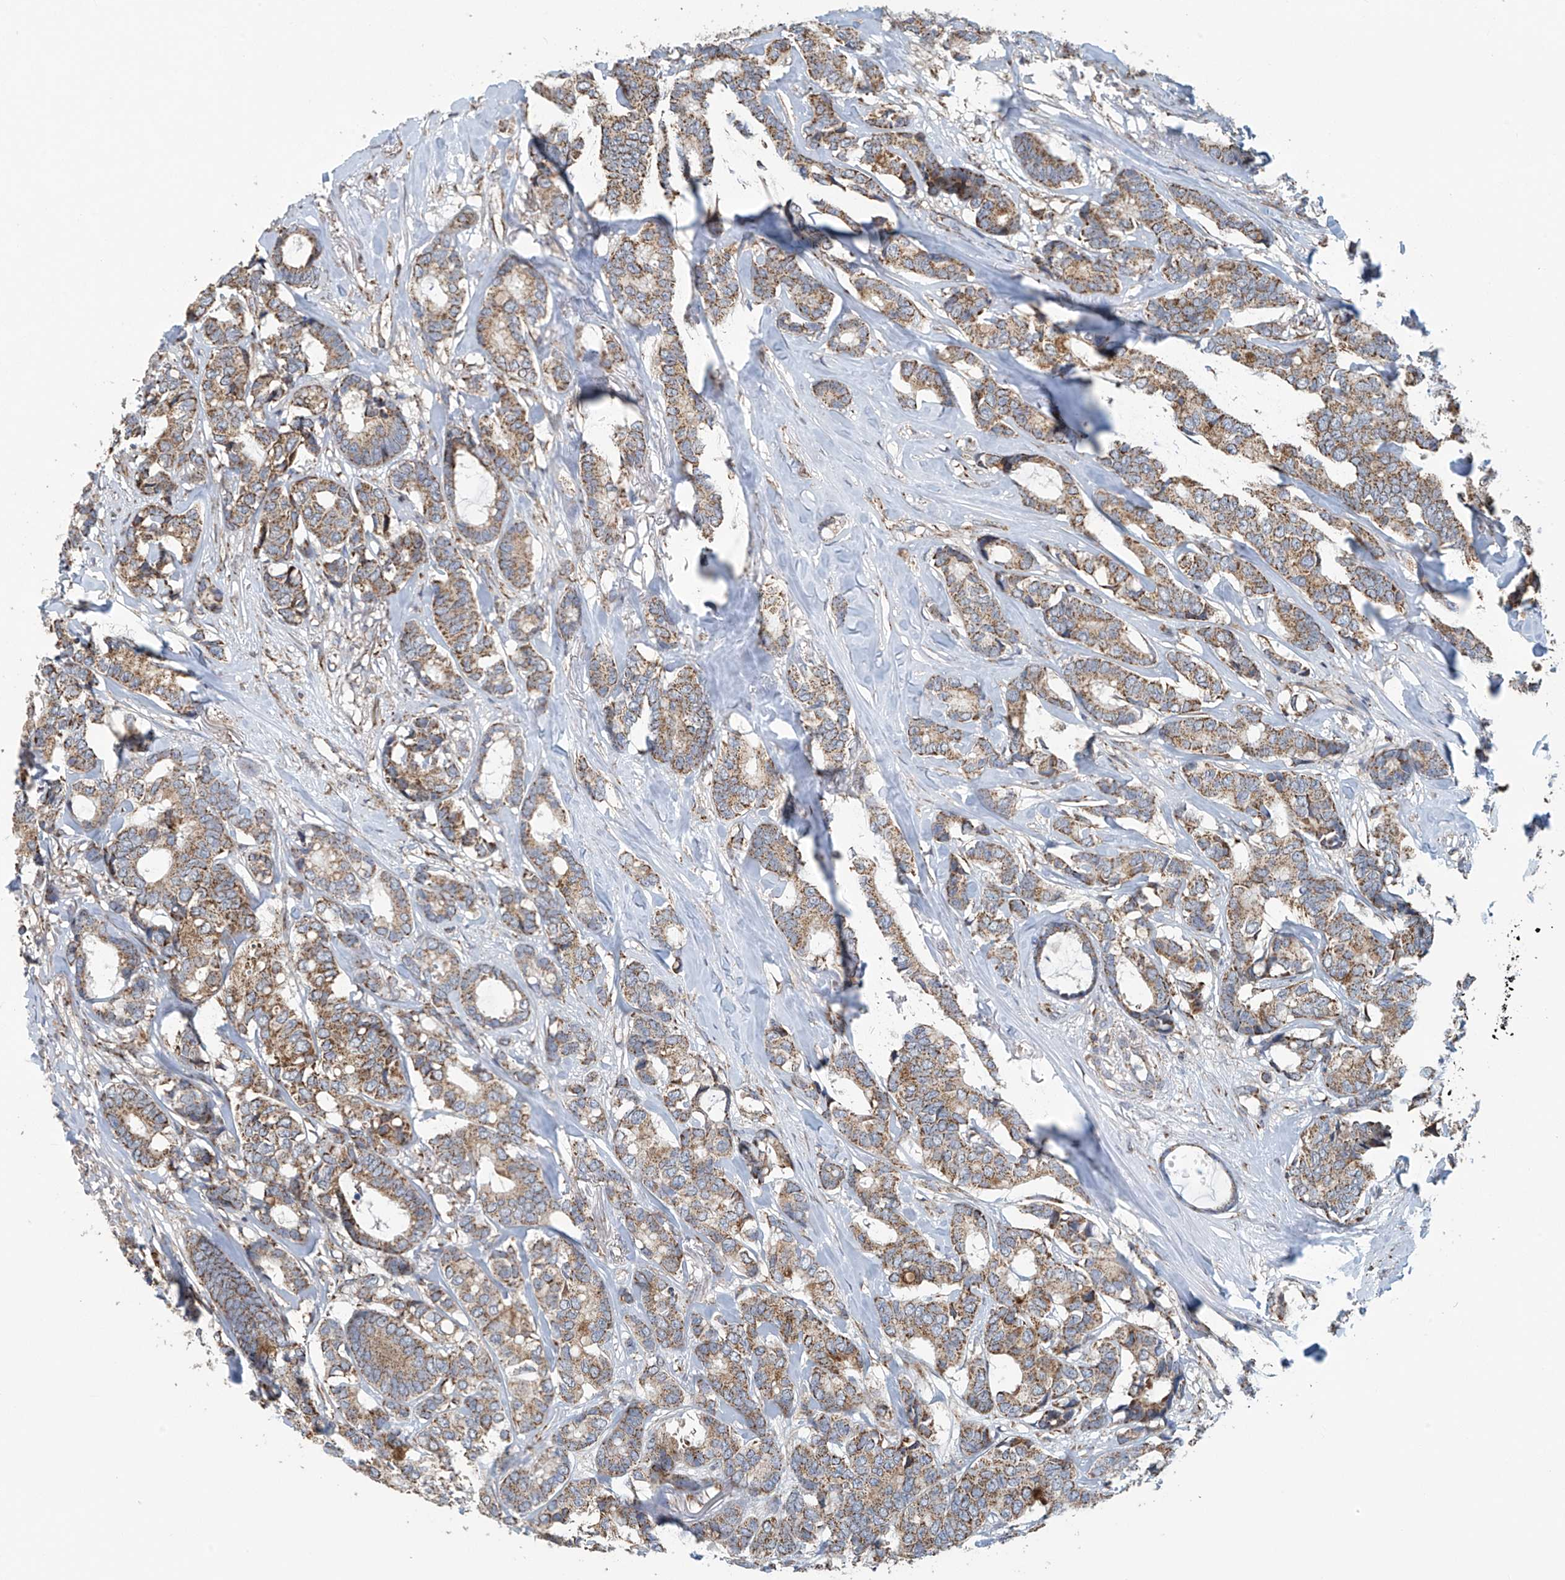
{"staining": {"intensity": "moderate", "quantity": ">75%", "location": "cytoplasmic/membranous"}, "tissue": "breast cancer", "cell_type": "Tumor cells", "image_type": "cancer", "snomed": [{"axis": "morphology", "description": "Duct carcinoma"}, {"axis": "topography", "description": "Breast"}], "caption": "The micrograph exhibits staining of breast infiltrating ductal carcinoma, revealing moderate cytoplasmic/membranous protein positivity (brown color) within tumor cells.", "gene": "COMMD1", "patient": {"sex": "female", "age": 87}}